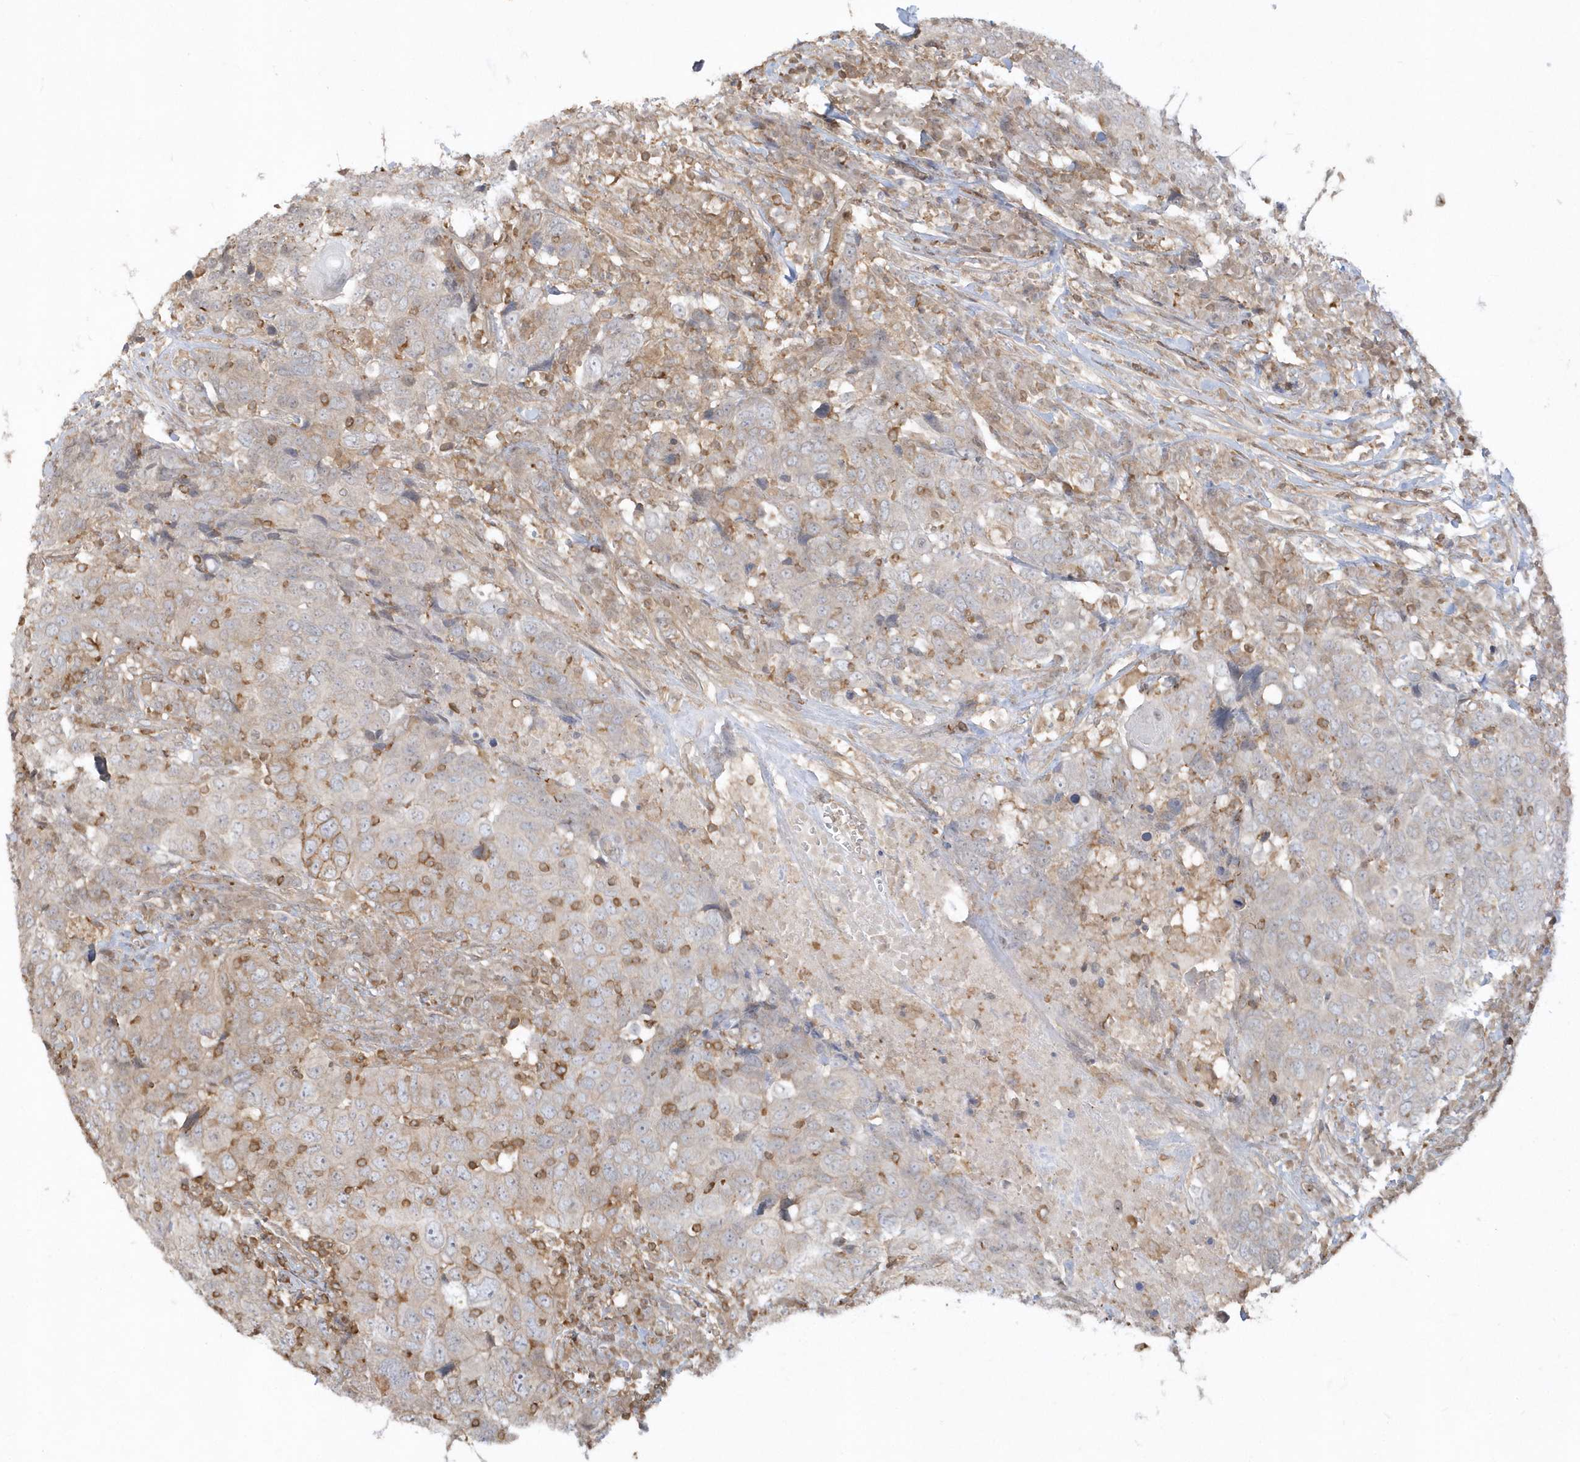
{"staining": {"intensity": "negative", "quantity": "none", "location": "none"}, "tissue": "head and neck cancer", "cell_type": "Tumor cells", "image_type": "cancer", "snomed": [{"axis": "morphology", "description": "Squamous cell carcinoma, NOS"}, {"axis": "topography", "description": "Head-Neck"}], "caption": "Human head and neck squamous cell carcinoma stained for a protein using IHC reveals no positivity in tumor cells.", "gene": "BSN", "patient": {"sex": "male", "age": 66}}